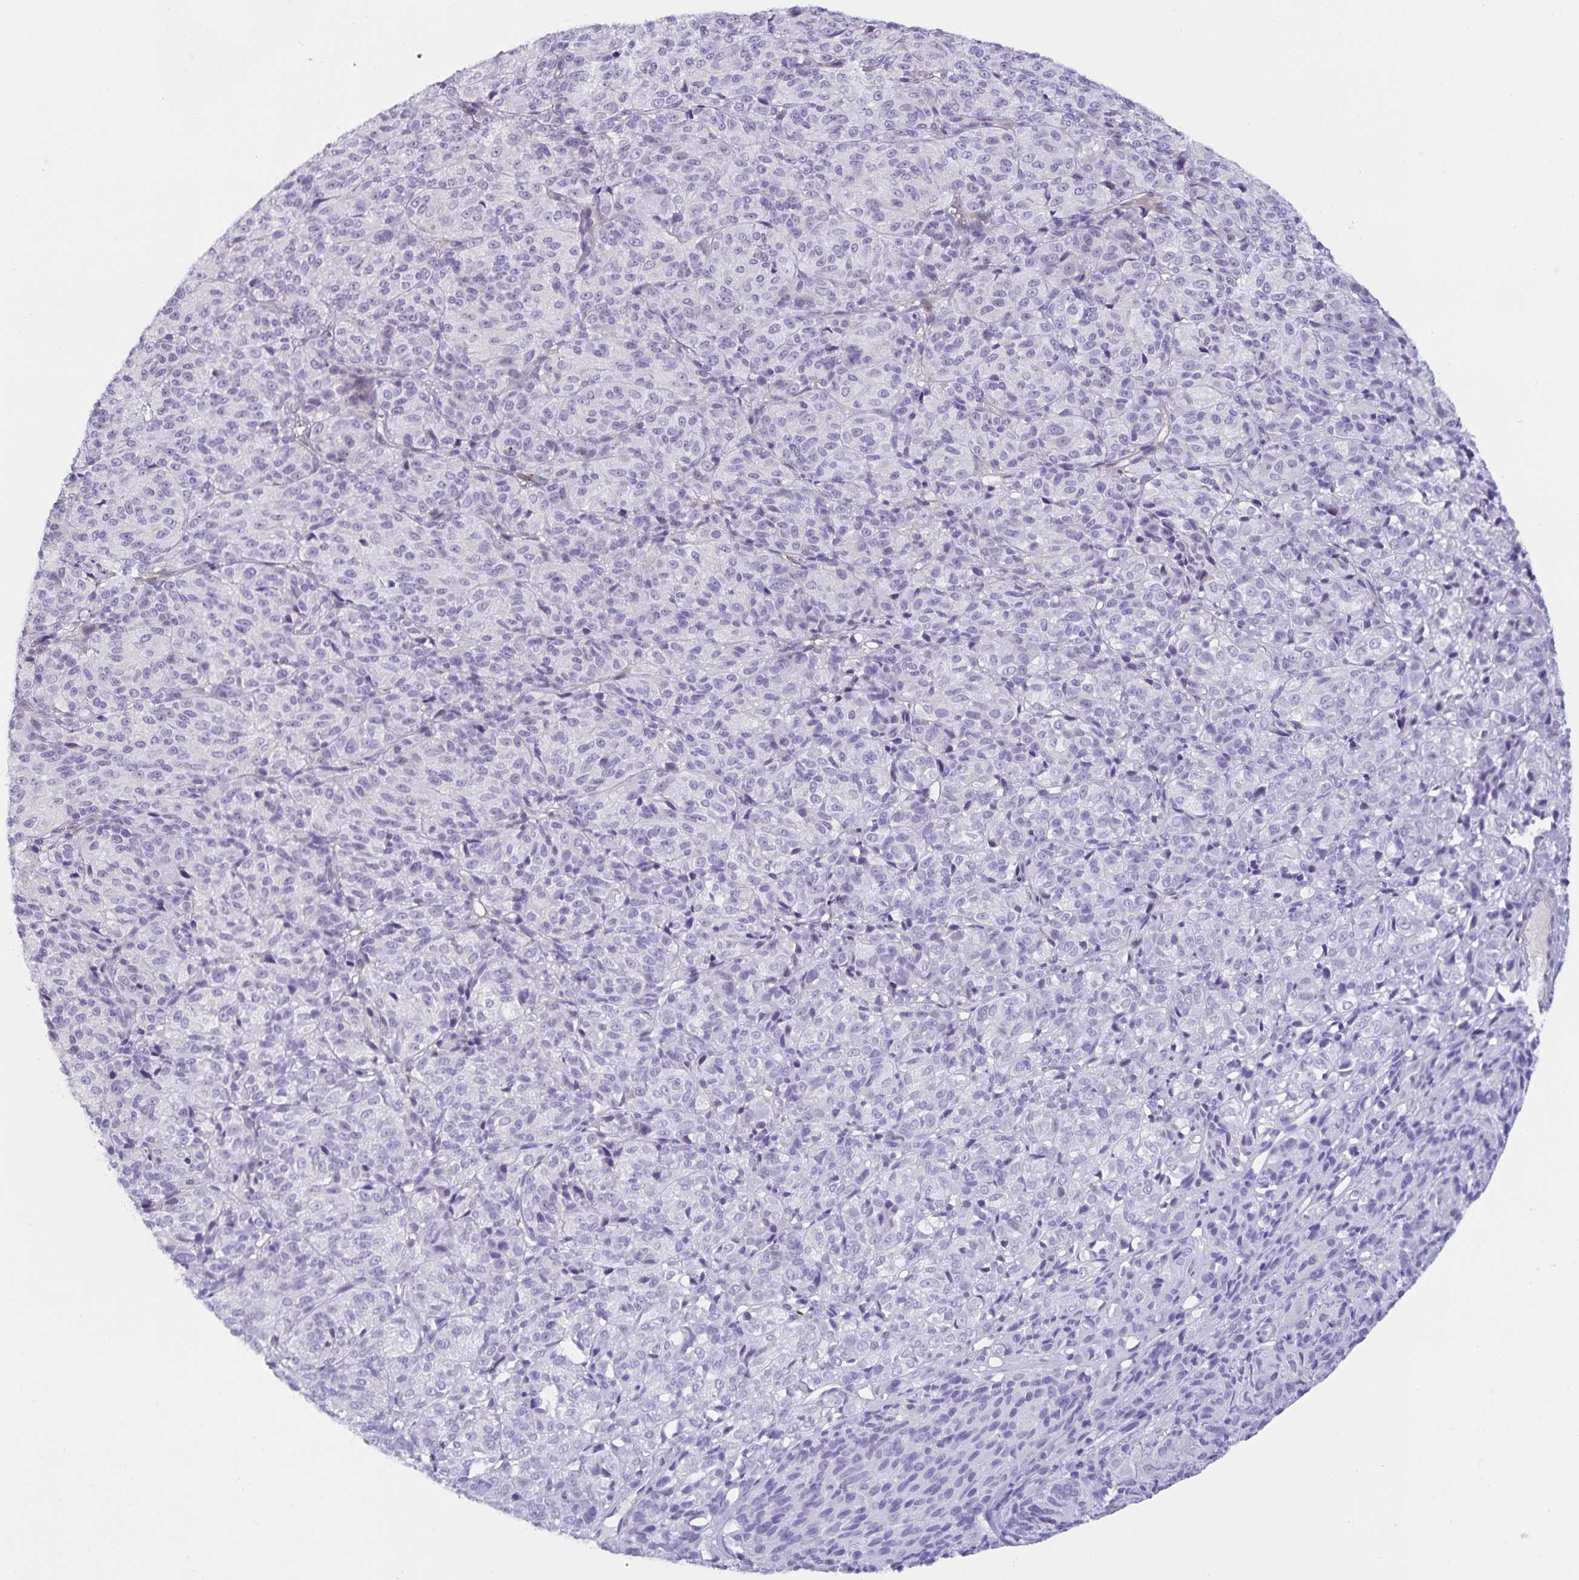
{"staining": {"intensity": "negative", "quantity": "none", "location": "none"}, "tissue": "melanoma", "cell_type": "Tumor cells", "image_type": "cancer", "snomed": [{"axis": "morphology", "description": "Malignant melanoma, Metastatic site"}, {"axis": "topography", "description": "Brain"}], "caption": "Protein analysis of malignant melanoma (metastatic site) reveals no significant staining in tumor cells. (DAB immunohistochemistry (IHC) with hematoxylin counter stain).", "gene": "SPAG4", "patient": {"sex": "female", "age": 56}}